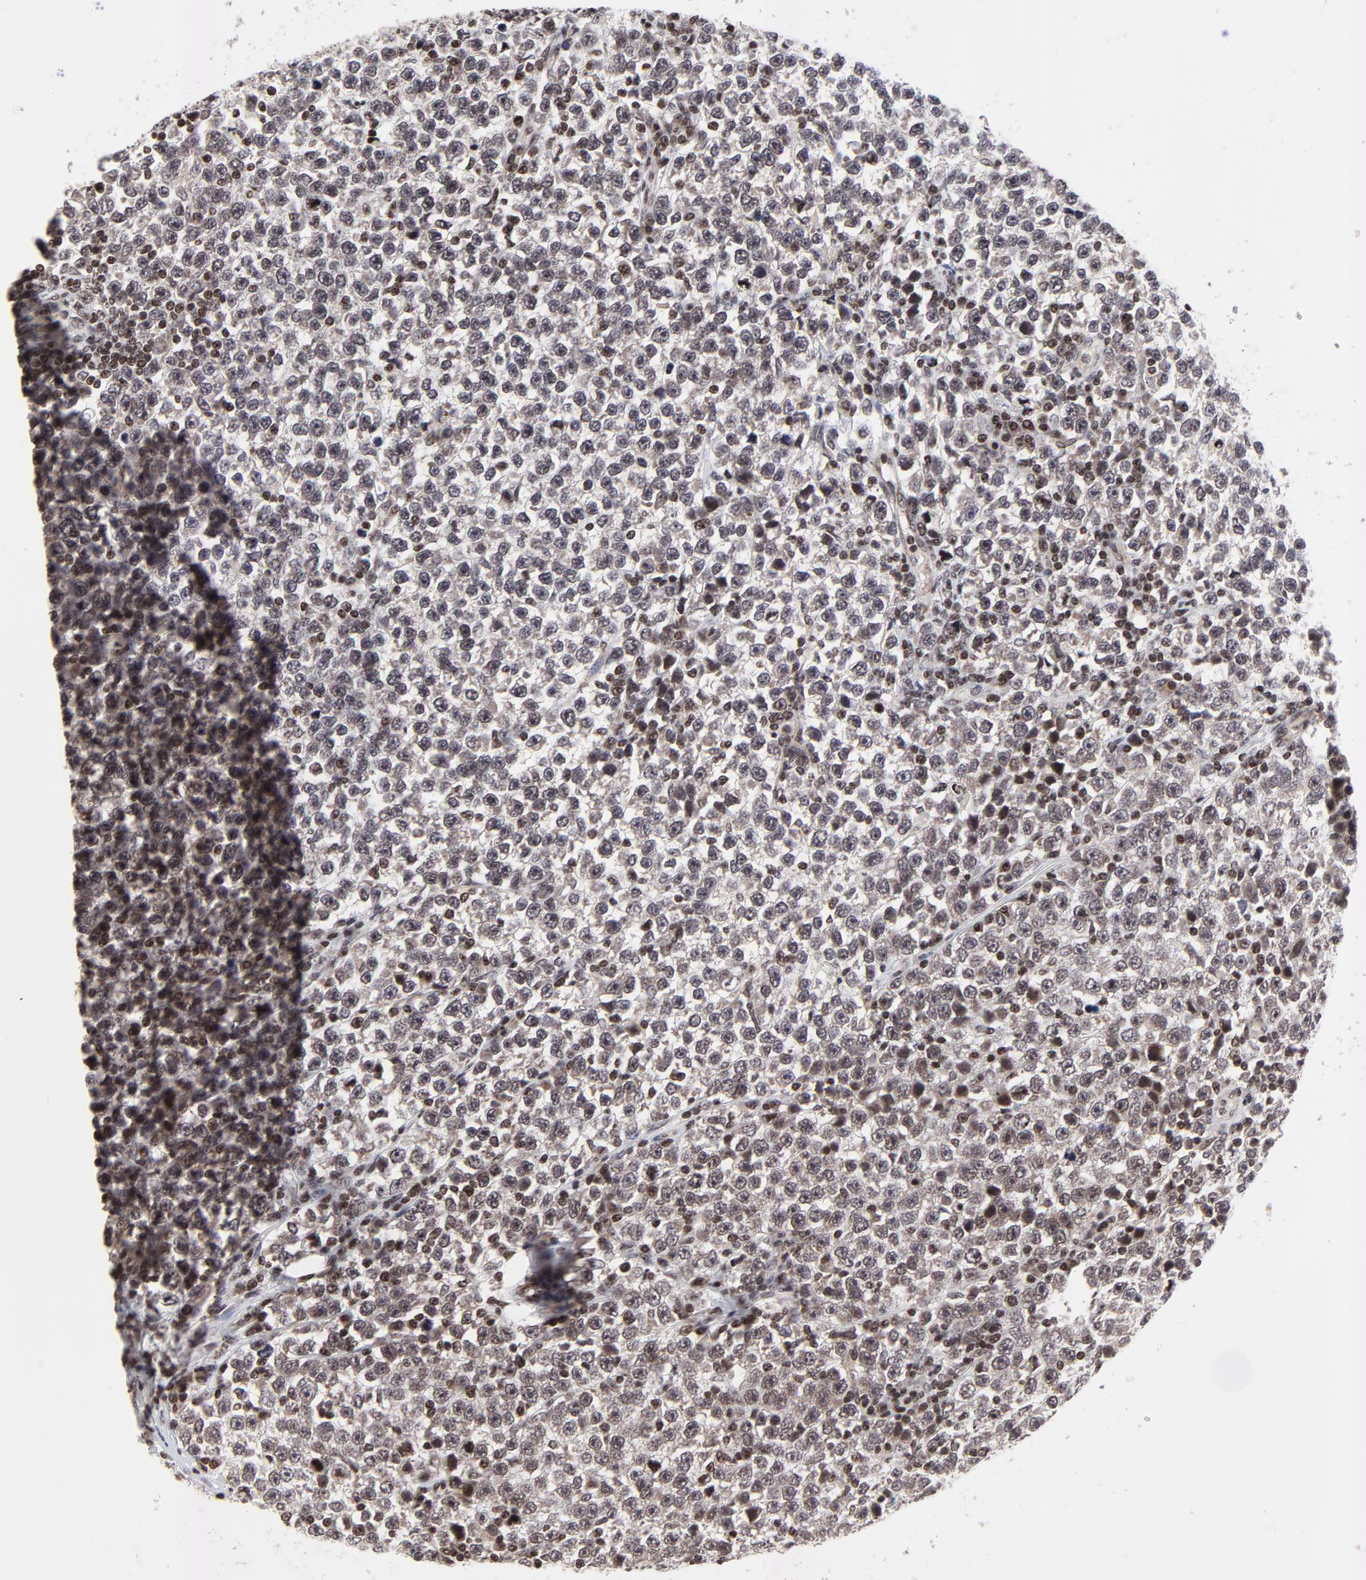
{"staining": {"intensity": "weak", "quantity": ">75%", "location": "cytoplasmic/membranous,nuclear"}, "tissue": "testis cancer", "cell_type": "Tumor cells", "image_type": "cancer", "snomed": [{"axis": "morphology", "description": "Seminoma, NOS"}, {"axis": "topography", "description": "Testis"}], "caption": "Testis seminoma stained with immunohistochemistry shows weak cytoplasmic/membranous and nuclear staining in approximately >75% of tumor cells.", "gene": "ZNF777", "patient": {"sex": "male", "age": 43}}